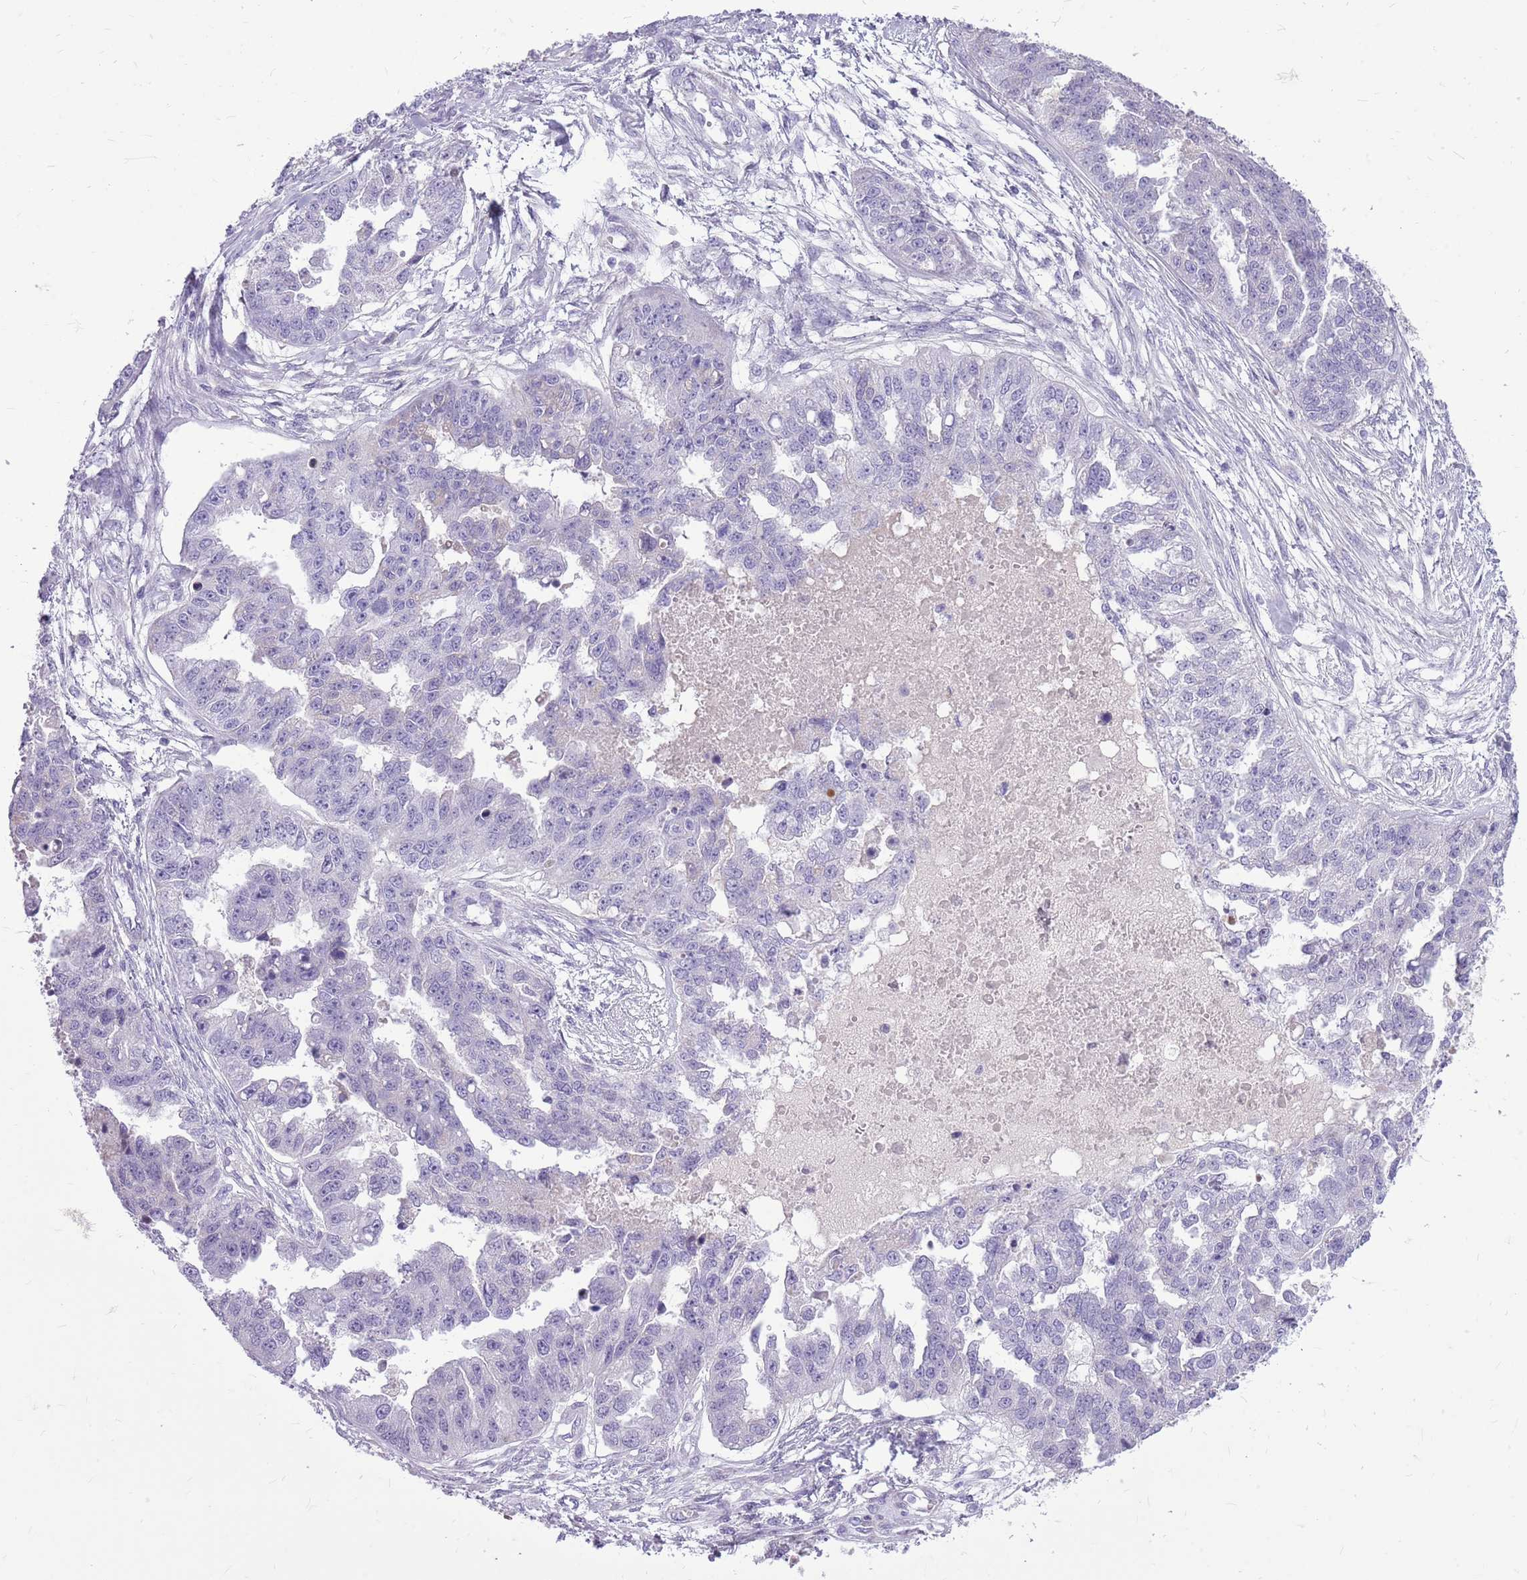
{"staining": {"intensity": "negative", "quantity": "none", "location": "none"}, "tissue": "ovarian cancer", "cell_type": "Tumor cells", "image_type": "cancer", "snomed": [{"axis": "morphology", "description": "Cystadenocarcinoma, serous, NOS"}, {"axis": "topography", "description": "Ovary"}], "caption": "Immunohistochemical staining of ovarian cancer (serous cystadenocarcinoma) displays no significant staining in tumor cells.", "gene": "ZNF425", "patient": {"sex": "female", "age": 58}}